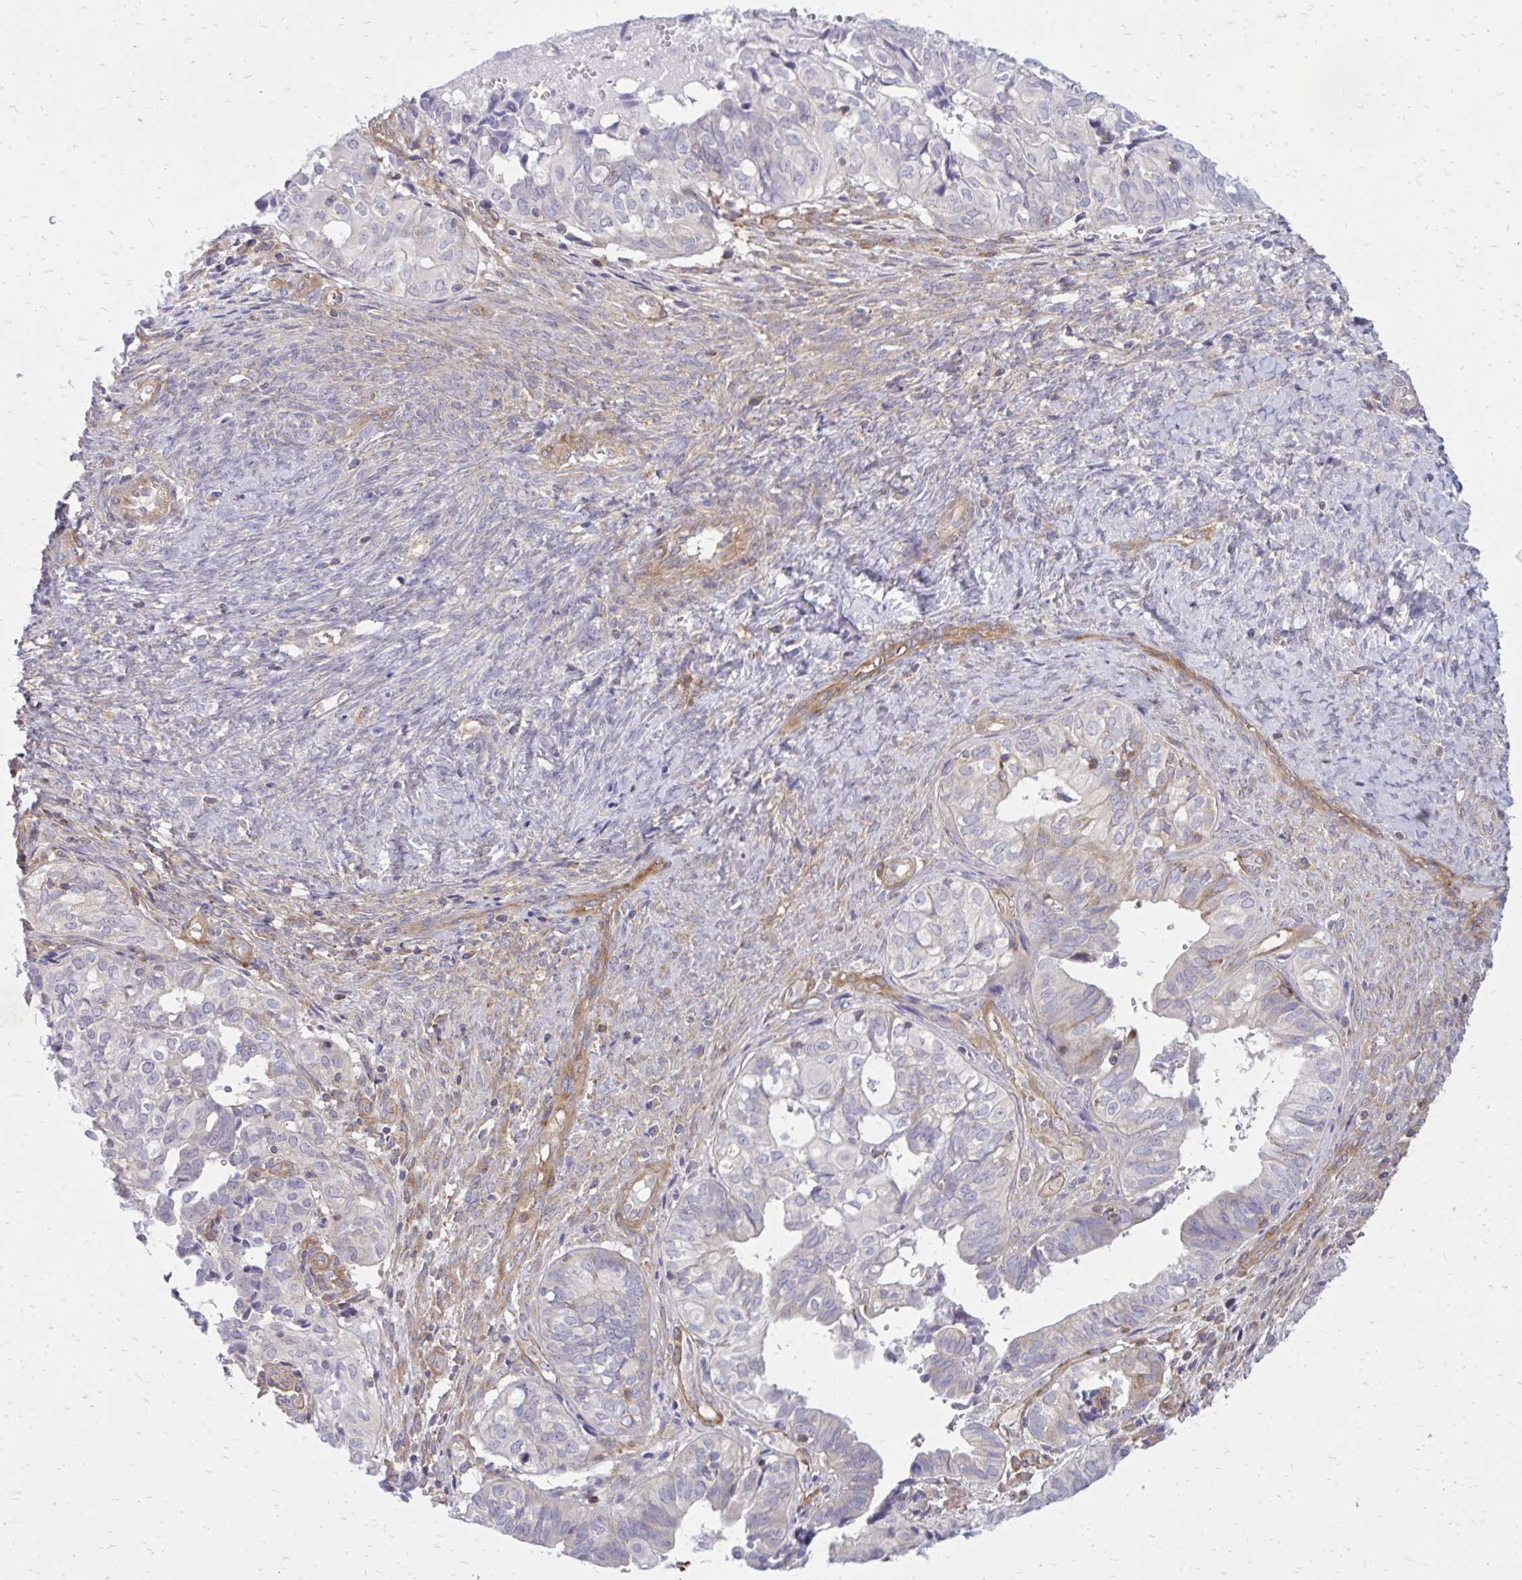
{"staining": {"intensity": "negative", "quantity": "none", "location": "none"}, "tissue": "ovarian cancer", "cell_type": "Tumor cells", "image_type": "cancer", "snomed": [{"axis": "morphology", "description": "Carcinoma, endometroid"}, {"axis": "topography", "description": "Ovary"}], "caption": "Photomicrograph shows no protein expression in tumor cells of ovarian endometroid carcinoma tissue.", "gene": "ASAP1", "patient": {"sex": "female", "age": 64}}